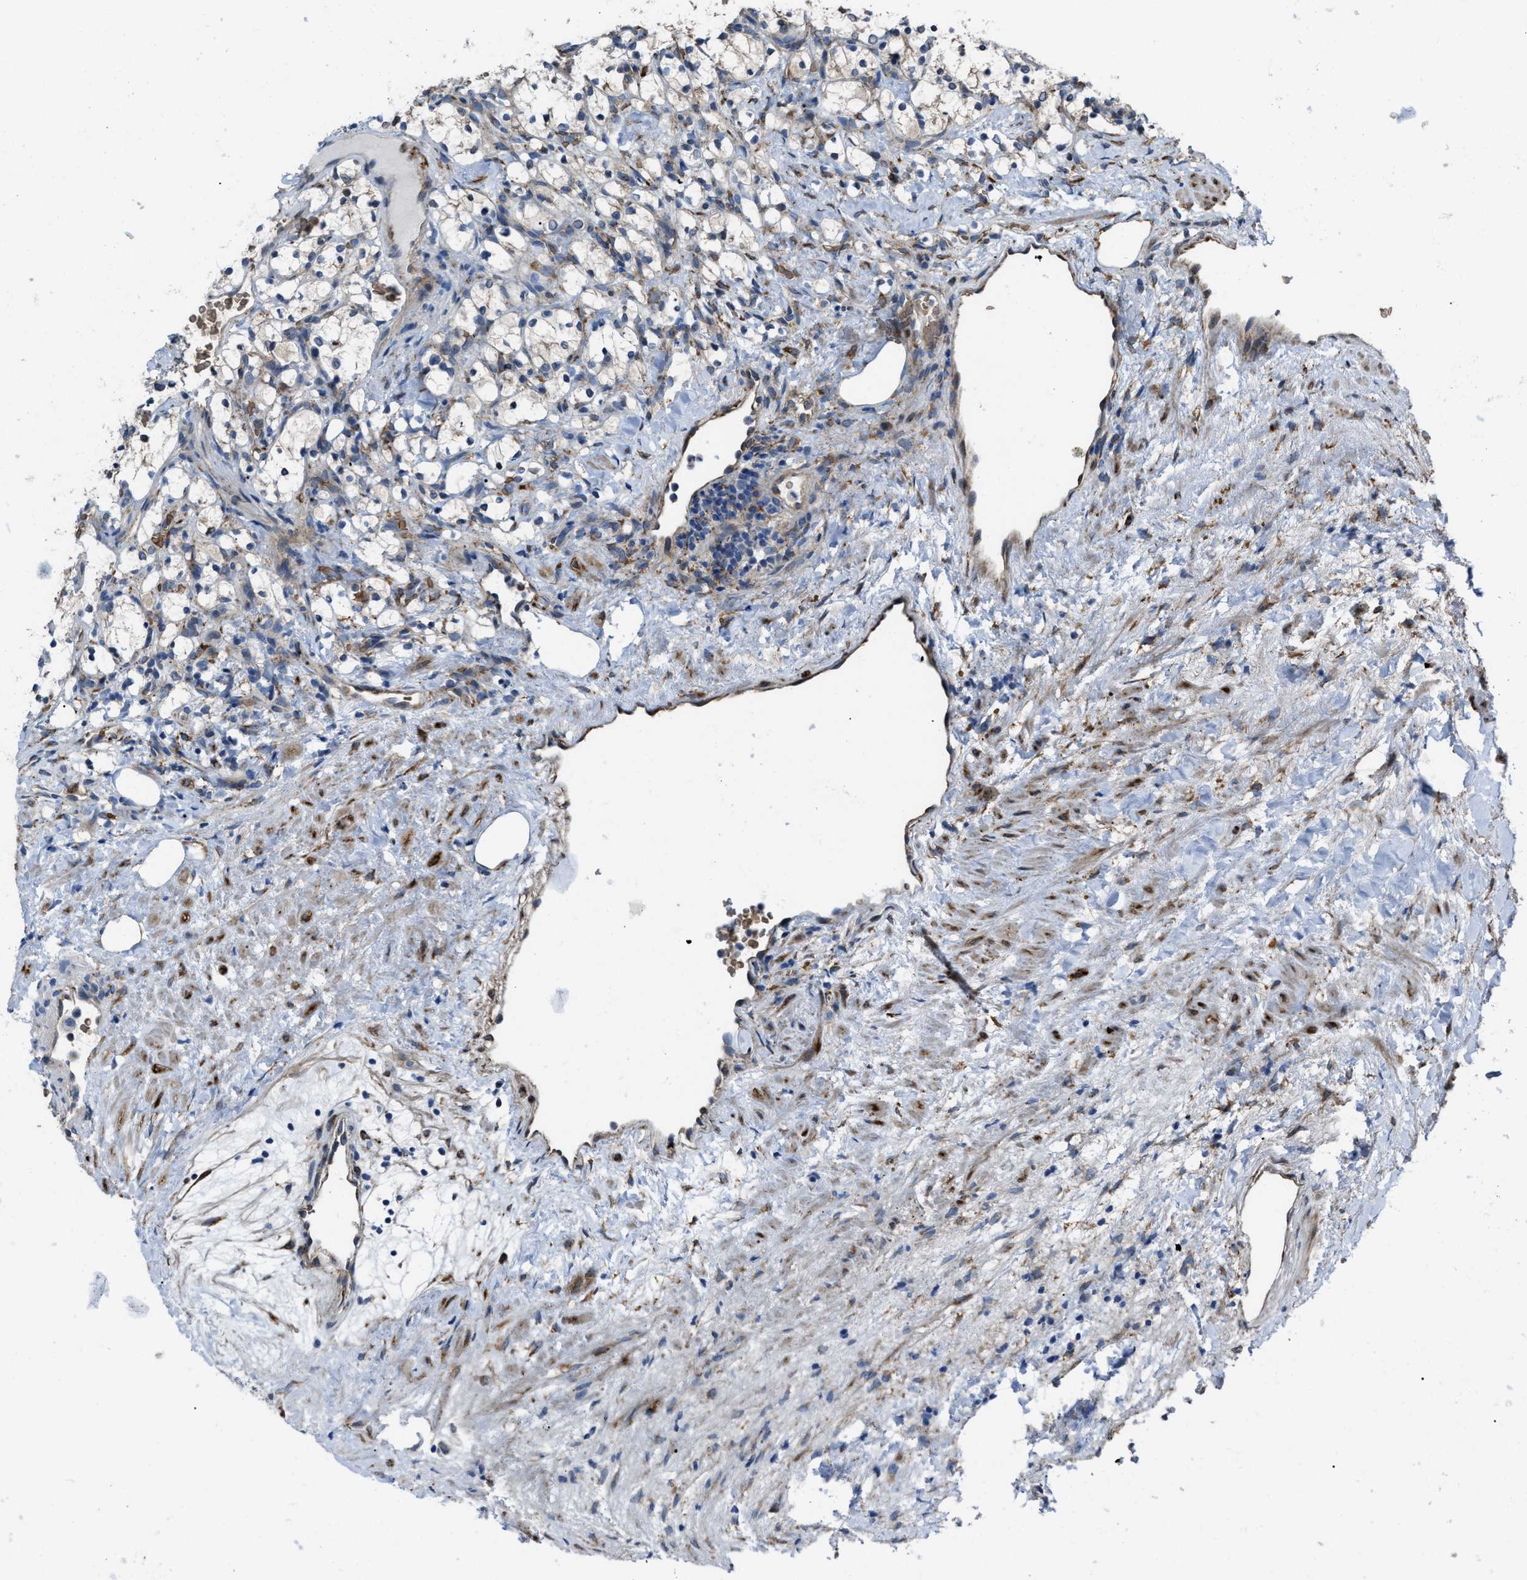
{"staining": {"intensity": "negative", "quantity": "none", "location": "none"}, "tissue": "renal cancer", "cell_type": "Tumor cells", "image_type": "cancer", "snomed": [{"axis": "morphology", "description": "Adenocarcinoma, NOS"}, {"axis": "topography", "description": "Kidney"}], "caption": "Human renal adenocarcinoma stained for a protein using immunohistochemistry (IHC) shows no expression in tumor cells.", "gene": "SELENOM", "patient": {"sex": "female", "age": 69}}